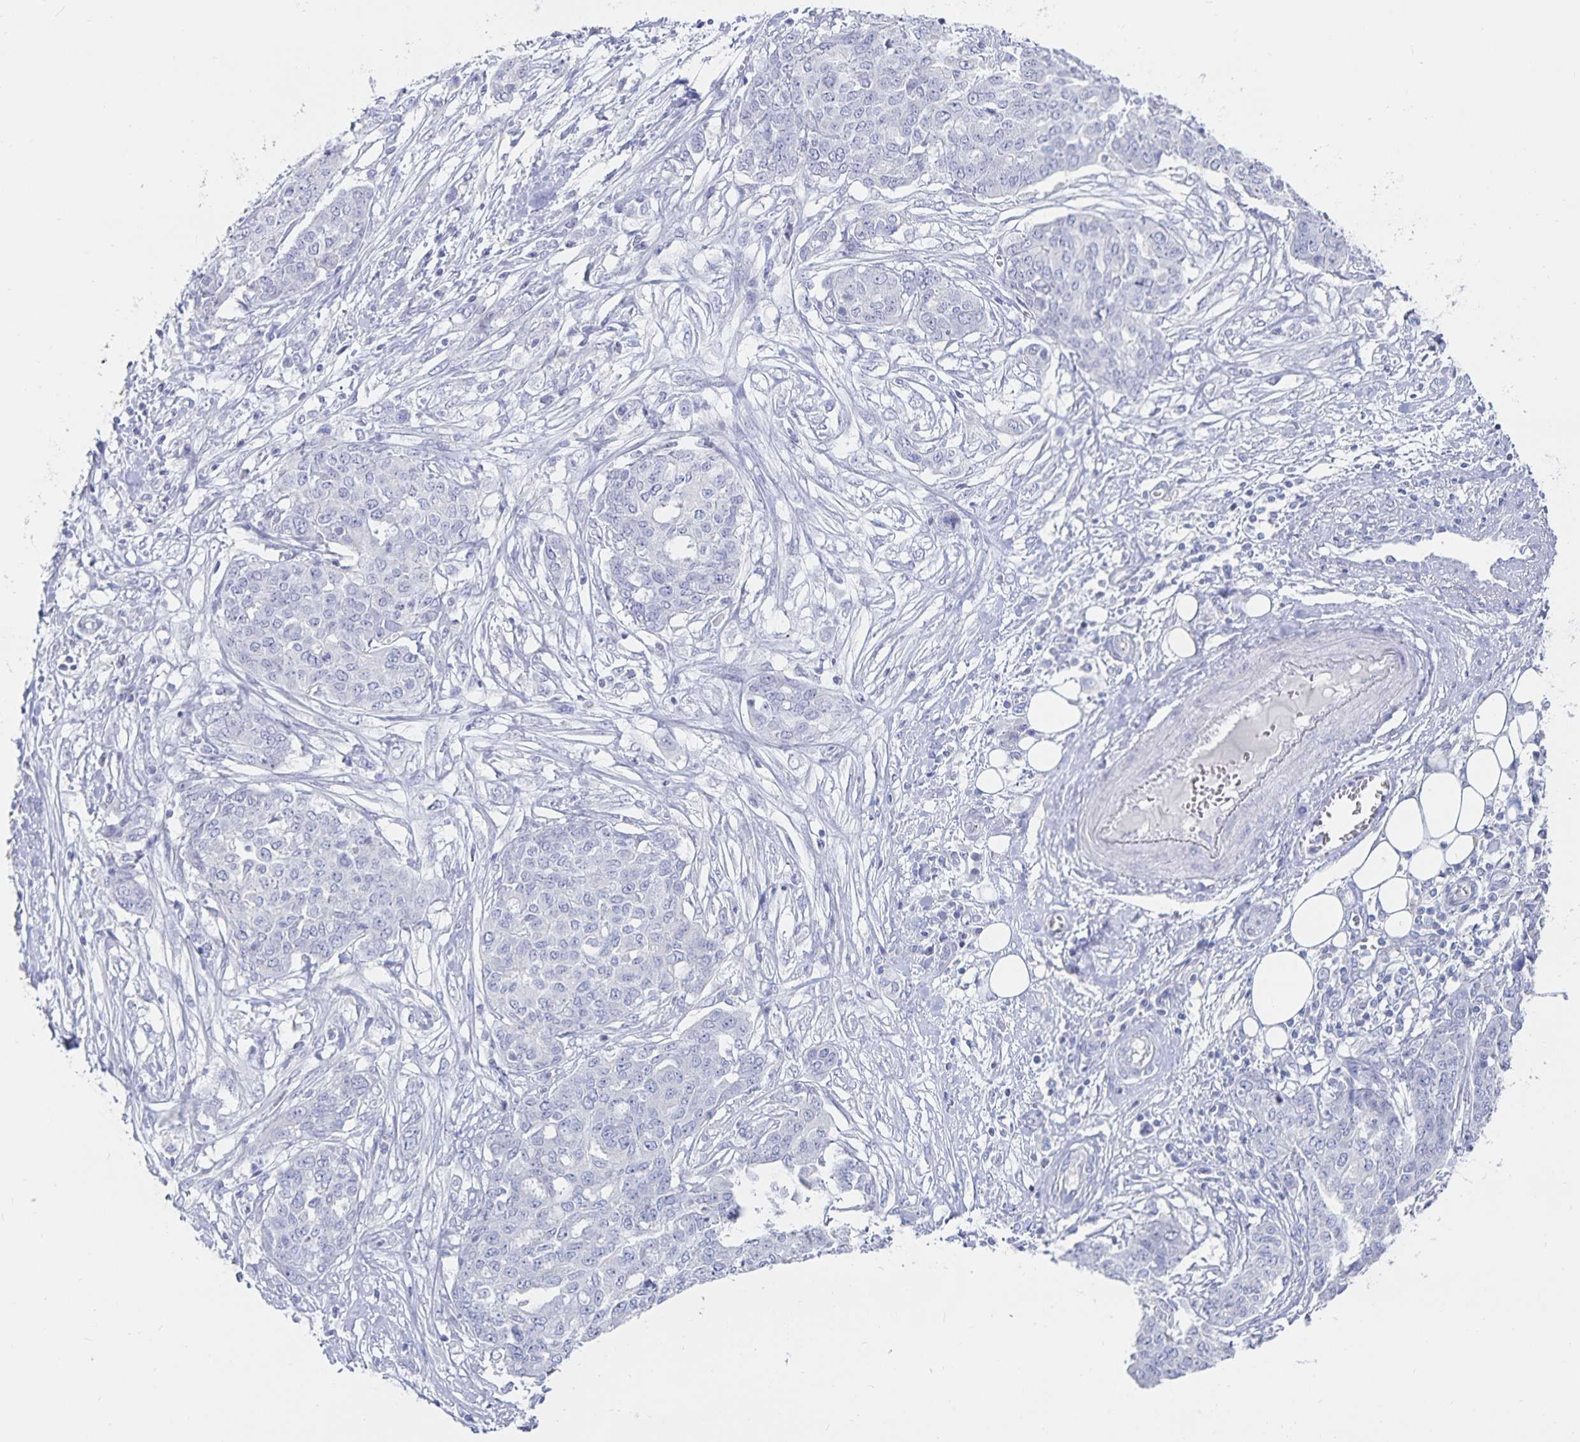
{"staining": {"intensity": "negative", "quantity": "none", "location": "none"}, "tissue": "ovarian cancer", "cell_type": "Tumor cells", "image_type": "cancer", "snomed": [{"axis": "morphology", "description": "Cystadenocarcinoma, serous, NOS"}, {"axis": "topography", "description": "Soft tissue"}, {"axis": "topography", "description": "Ovary"}], "caption": "There is no significant staining in tumor cells of ovarian serous cystadenocarcinoma. (Stains: DAB immunohistochemistry with hematoxylin counter stain, Microscopy: brightfield microscopy at high magnification).", "gene": "SFTPA1", "patient": {"sex": "female", "age": 57}}